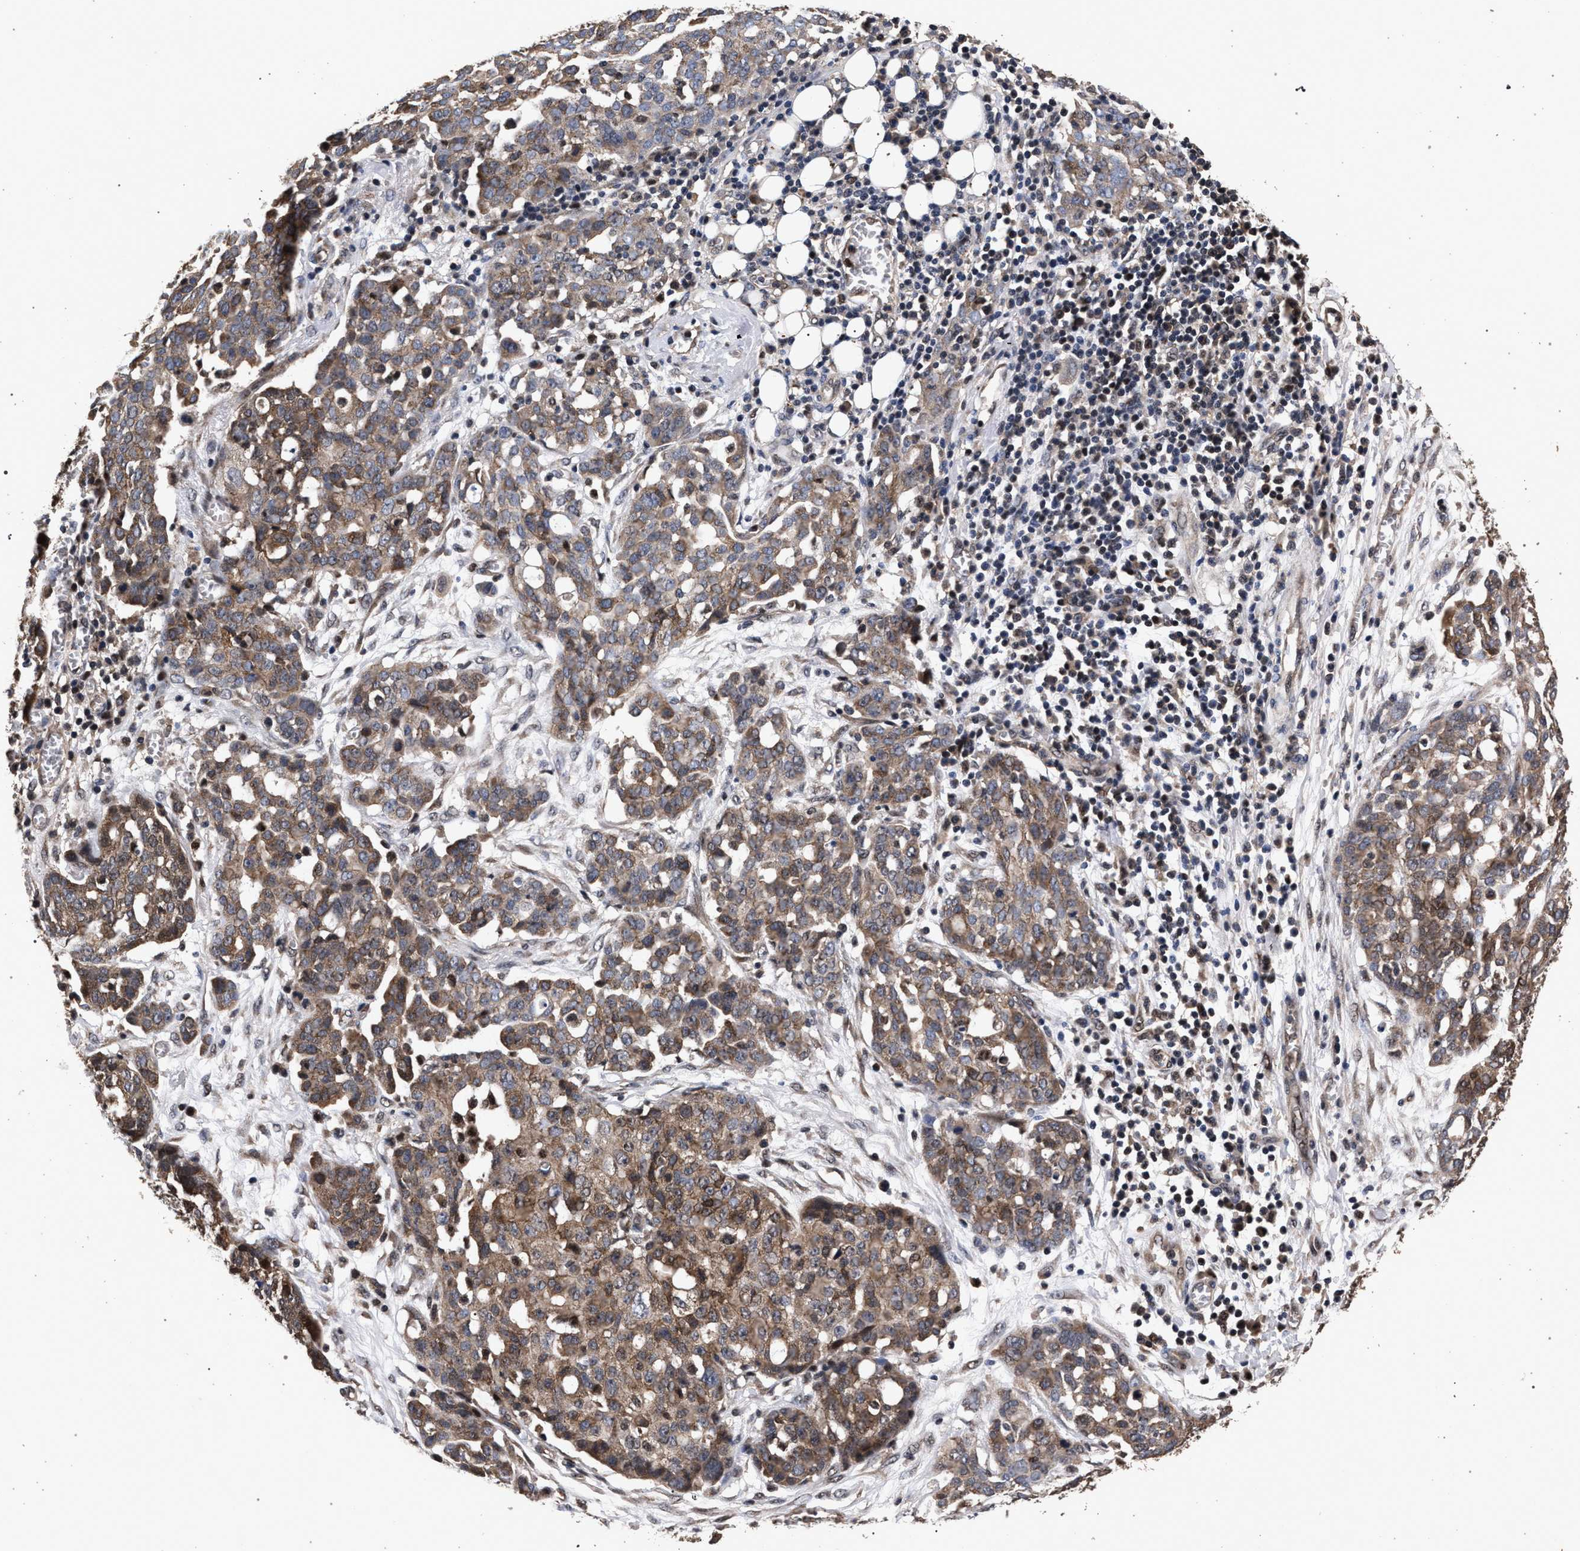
{"staining": {"intensity": "moderate", "quantity": ">75%", "location": "cytoplasmic/membranous"}, "tissue": "ovarian cancer", "cell_type": "Tumor cells", "image_type": "cancer", "snomed": [{"axis": "morphology", "description": "Cystadenocarcinoma, serous, NOS"}, {"axis": "topography", "description": "Soft tissue"}, {"axis": "topography", "description": "Ovary"}], "caption": "Immunohistochemical staining of human ovarian cancer (serous cystadenocarcinoma) exhibits medium levels of moderate cytoplasmic/membranous staining in approximately >75% of tumor cells.", "gene": "ACOX1", "patient": {"sex": "female", "age": 57}}